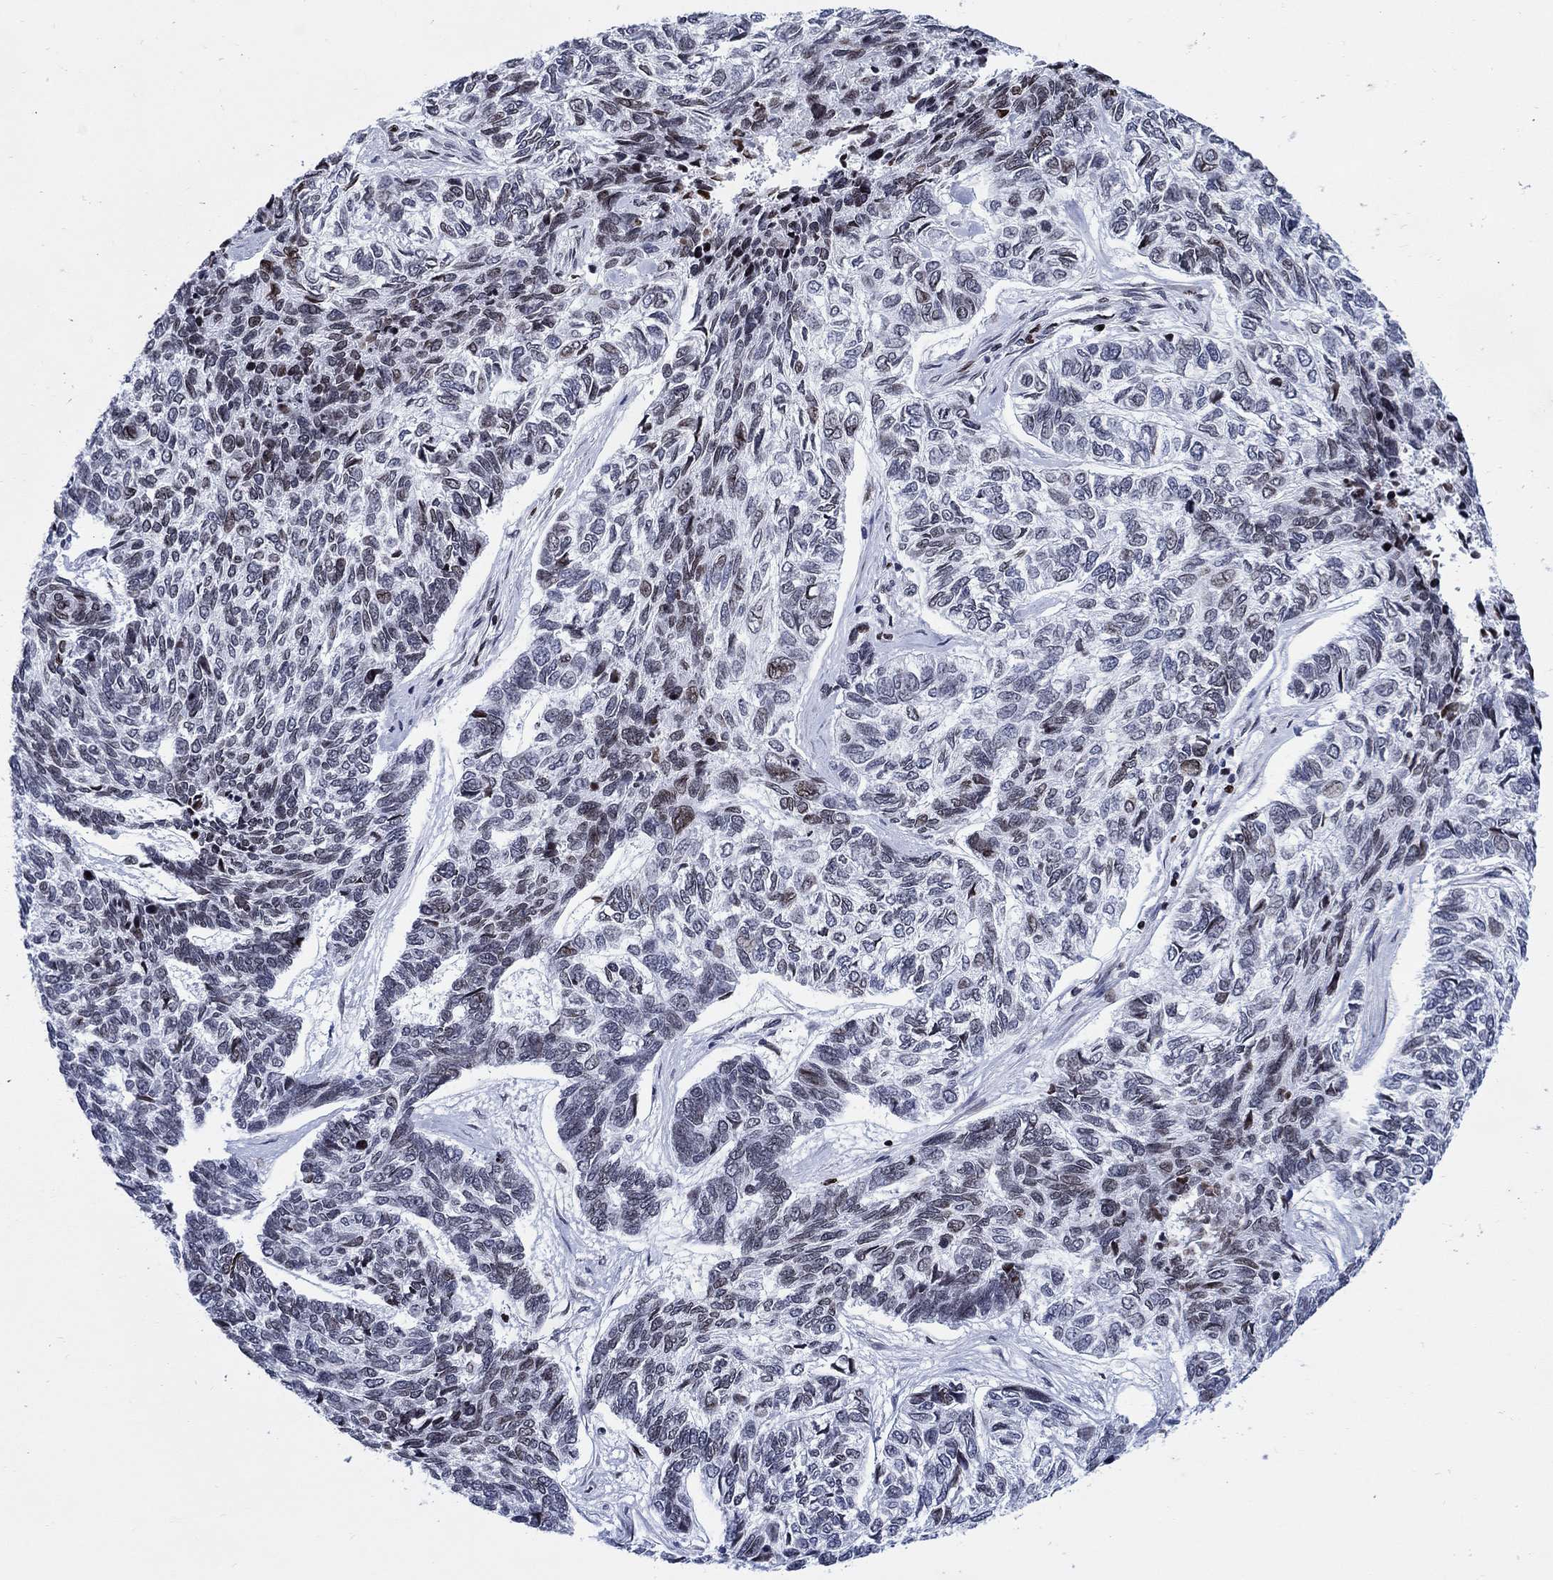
{"staining": {"intensity": "negative", "quantity": "none", "location": "none"}, "tissue": "skin cancer", "cell_type": "Tumor cells", "image_type": "cancer", "snomed": [{"axis": "morphology", "description": "Basal cell carcinoma"}, {"axis": "topography", "description": "Skin"}], "caption": "Image shows no significant protein expression in tumor cells of basal cell carcinoma (skin).", "gene": "HMGA1", "patient": {"sex": "female", "age": 65}}